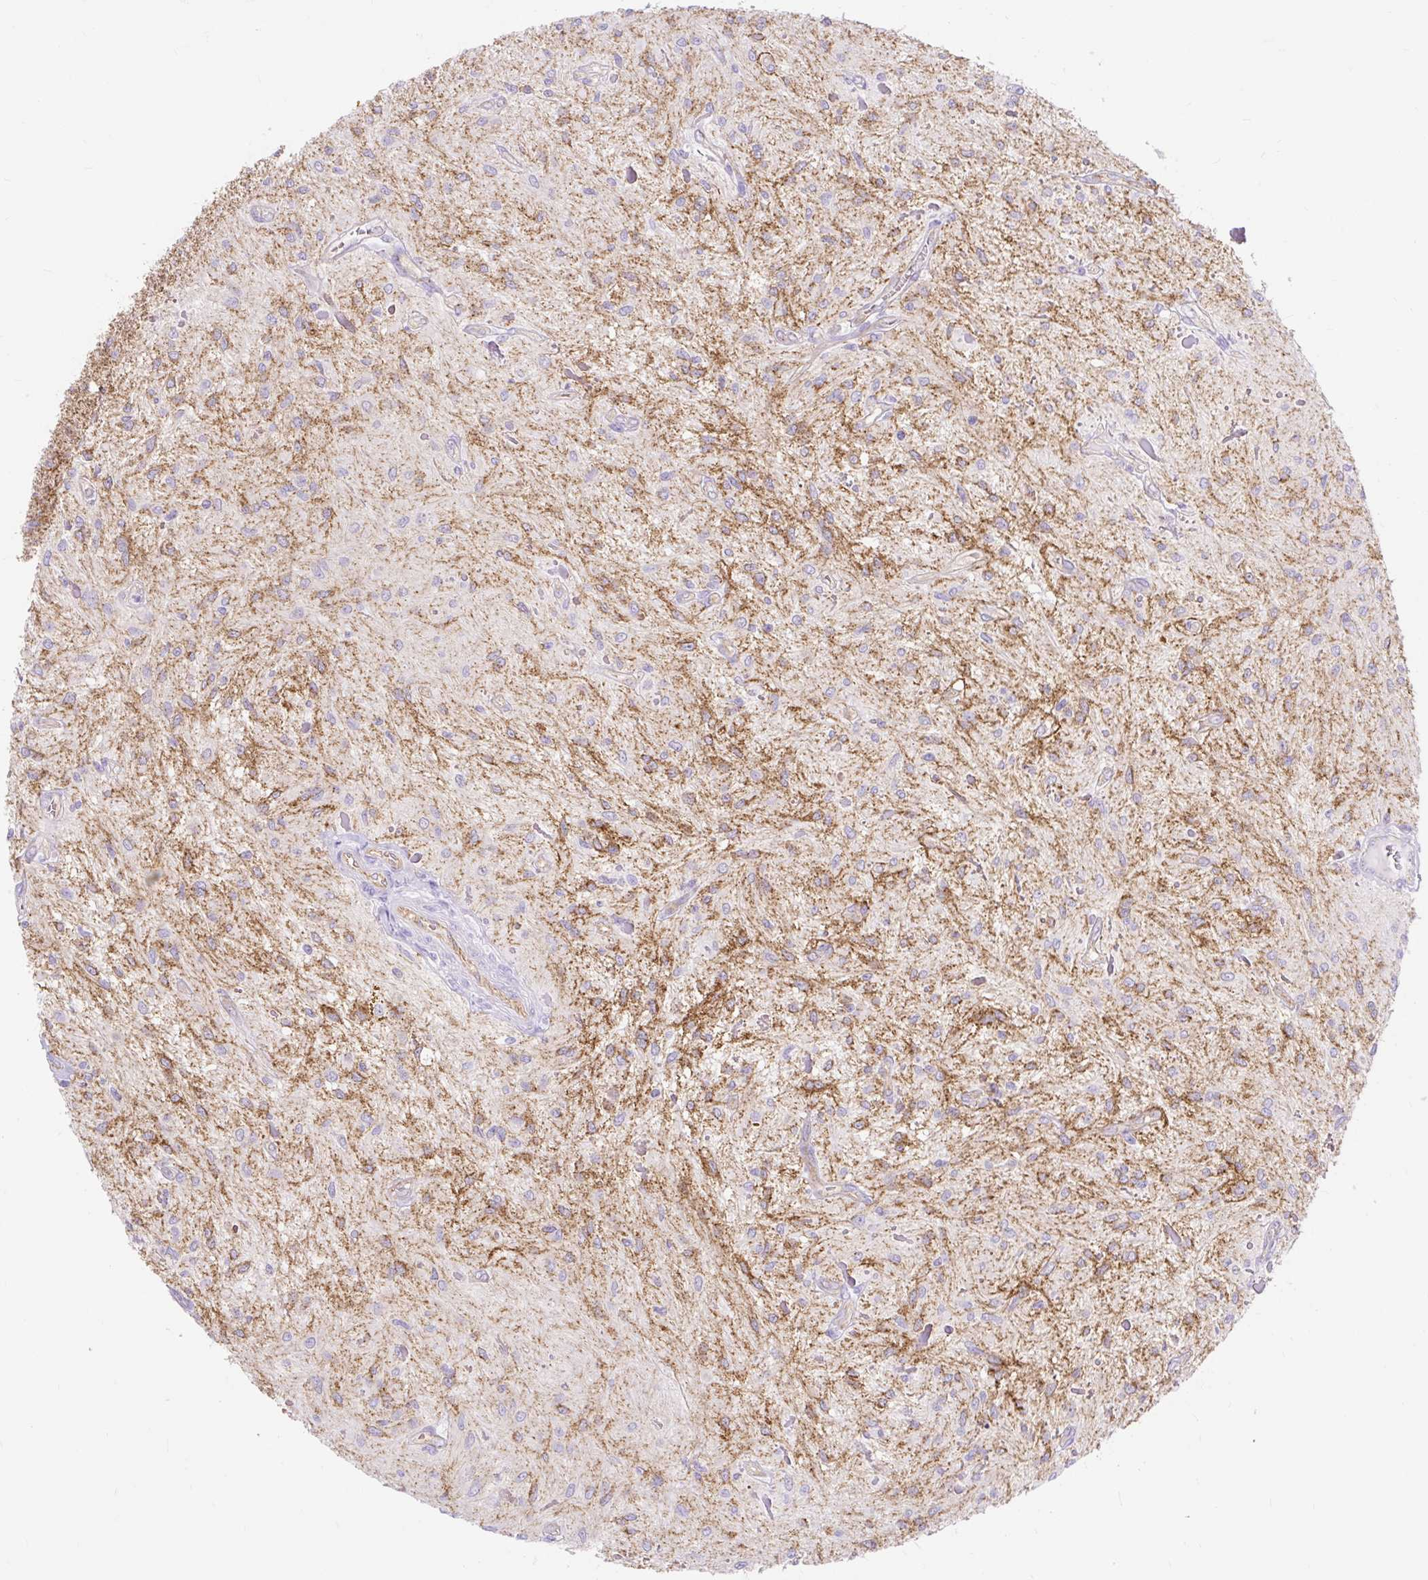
{"staining": {"intensity": "moderate", "quantity": "<25%", "location": "cytoplasmic/membranous"}, "tissue": "glioma", "cell_type": "Tumor cells", "image_type": "cancer", "snomed": [{"axis": "morphology", "description": "Glioma, malignant, Low grade"}, {"axis": "topography", "description": "Cerebellum"}], "caption": "This micrograph displays immunohistochemistry staining of human malignant glioma (low-grade), with low moderate cytoplasmic/membranous expression in approximately <25% of tumor cells.", "gene": "HIP1R", "patient": {"sex": "female", "age": 14}}